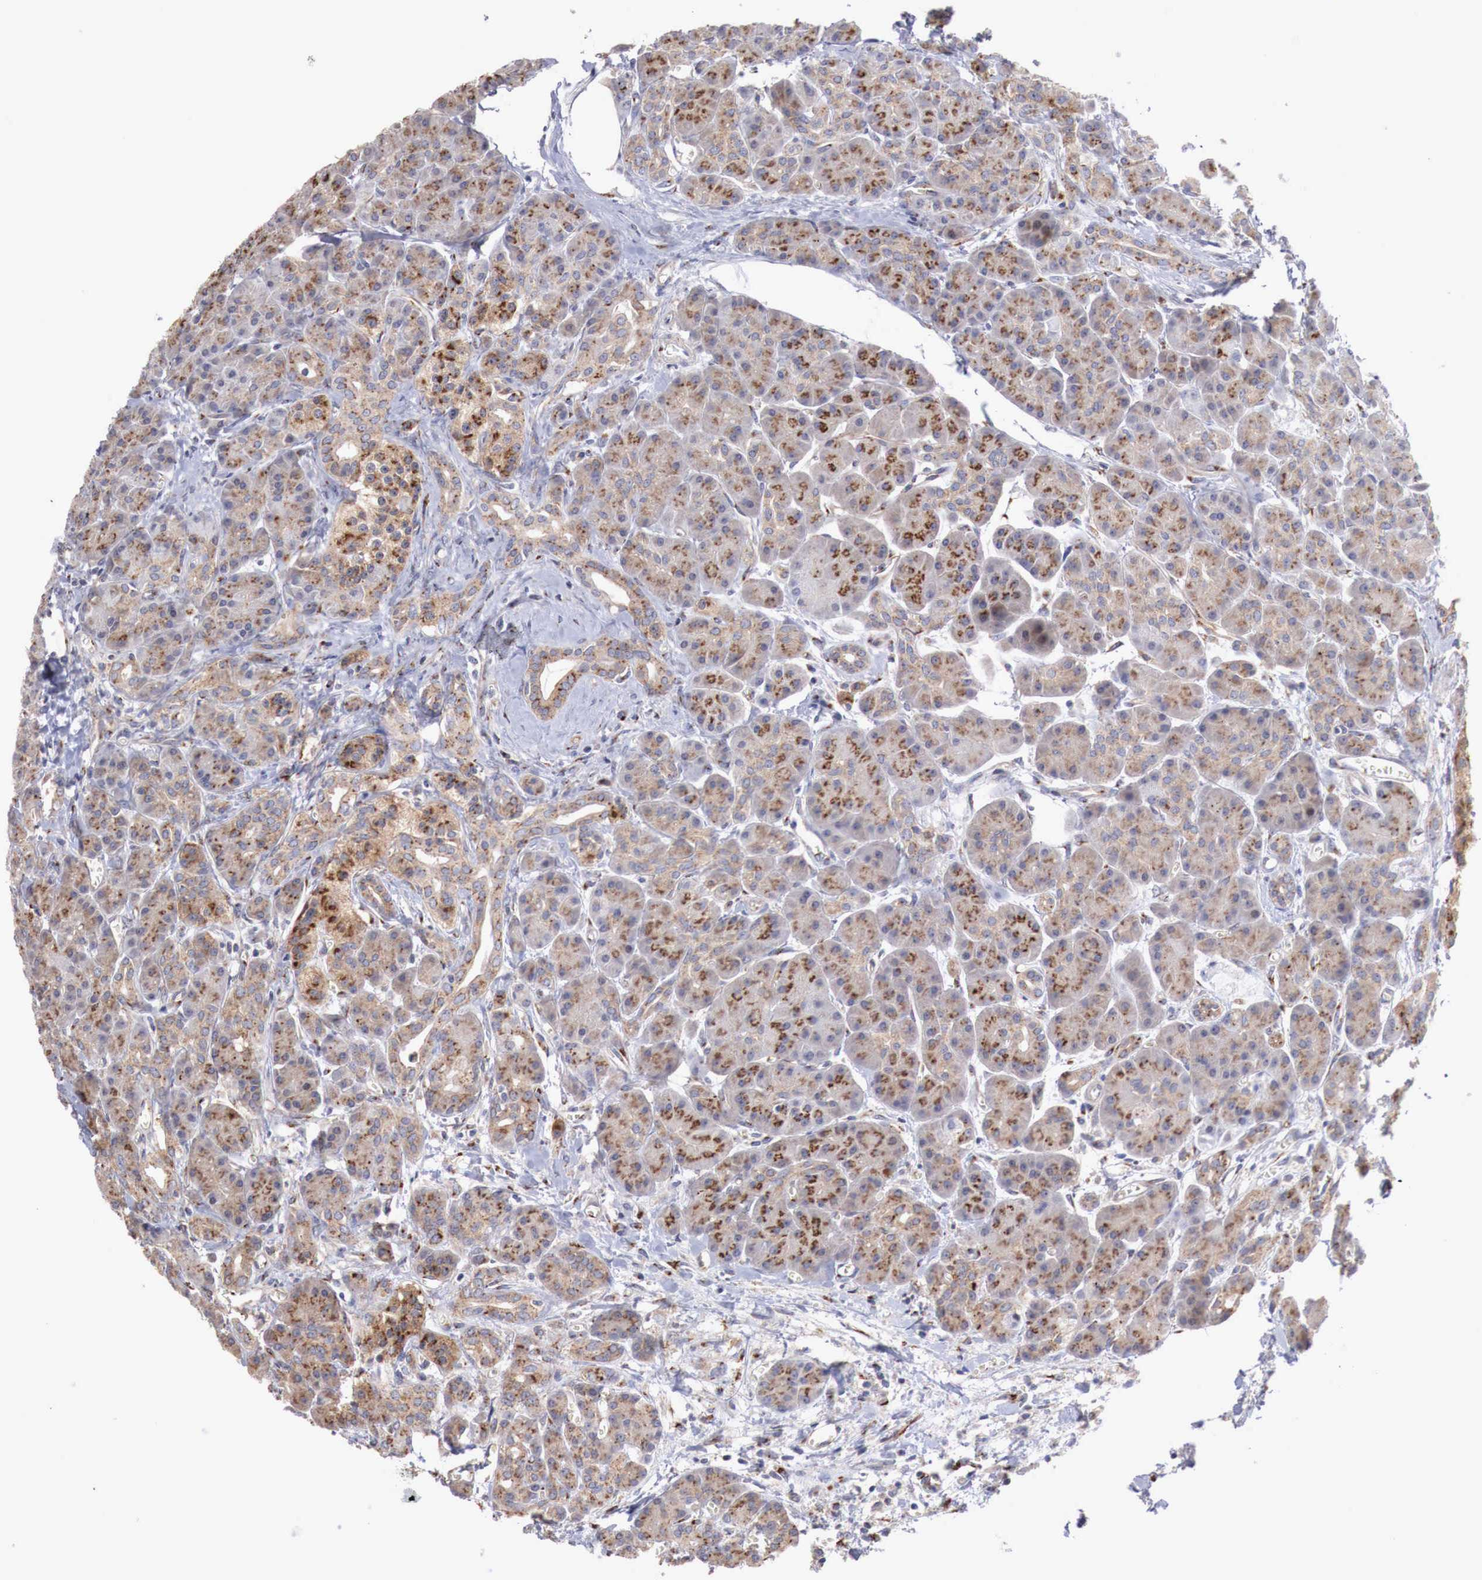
{"staining": {"intensity": "strong", "quantity": ">75%", "location": "cytoplasmic/membranous"}, "tissue": "pancreas", "cell_type": "Exocrine glandular cells", "image_type": "normal", "snomed": [{"axis": "morphology", "description": "Normal tissue, NOS"}, {"axis": "topography", "description": "Pancreas"}], "caption": "Exocrine glandular cells exhibit strong cytoplasmic/membranous staining in about >75% of cells in normal pancreas.", "gene": "SYAP1", "patient": {"sex": "male", "age": 73}}